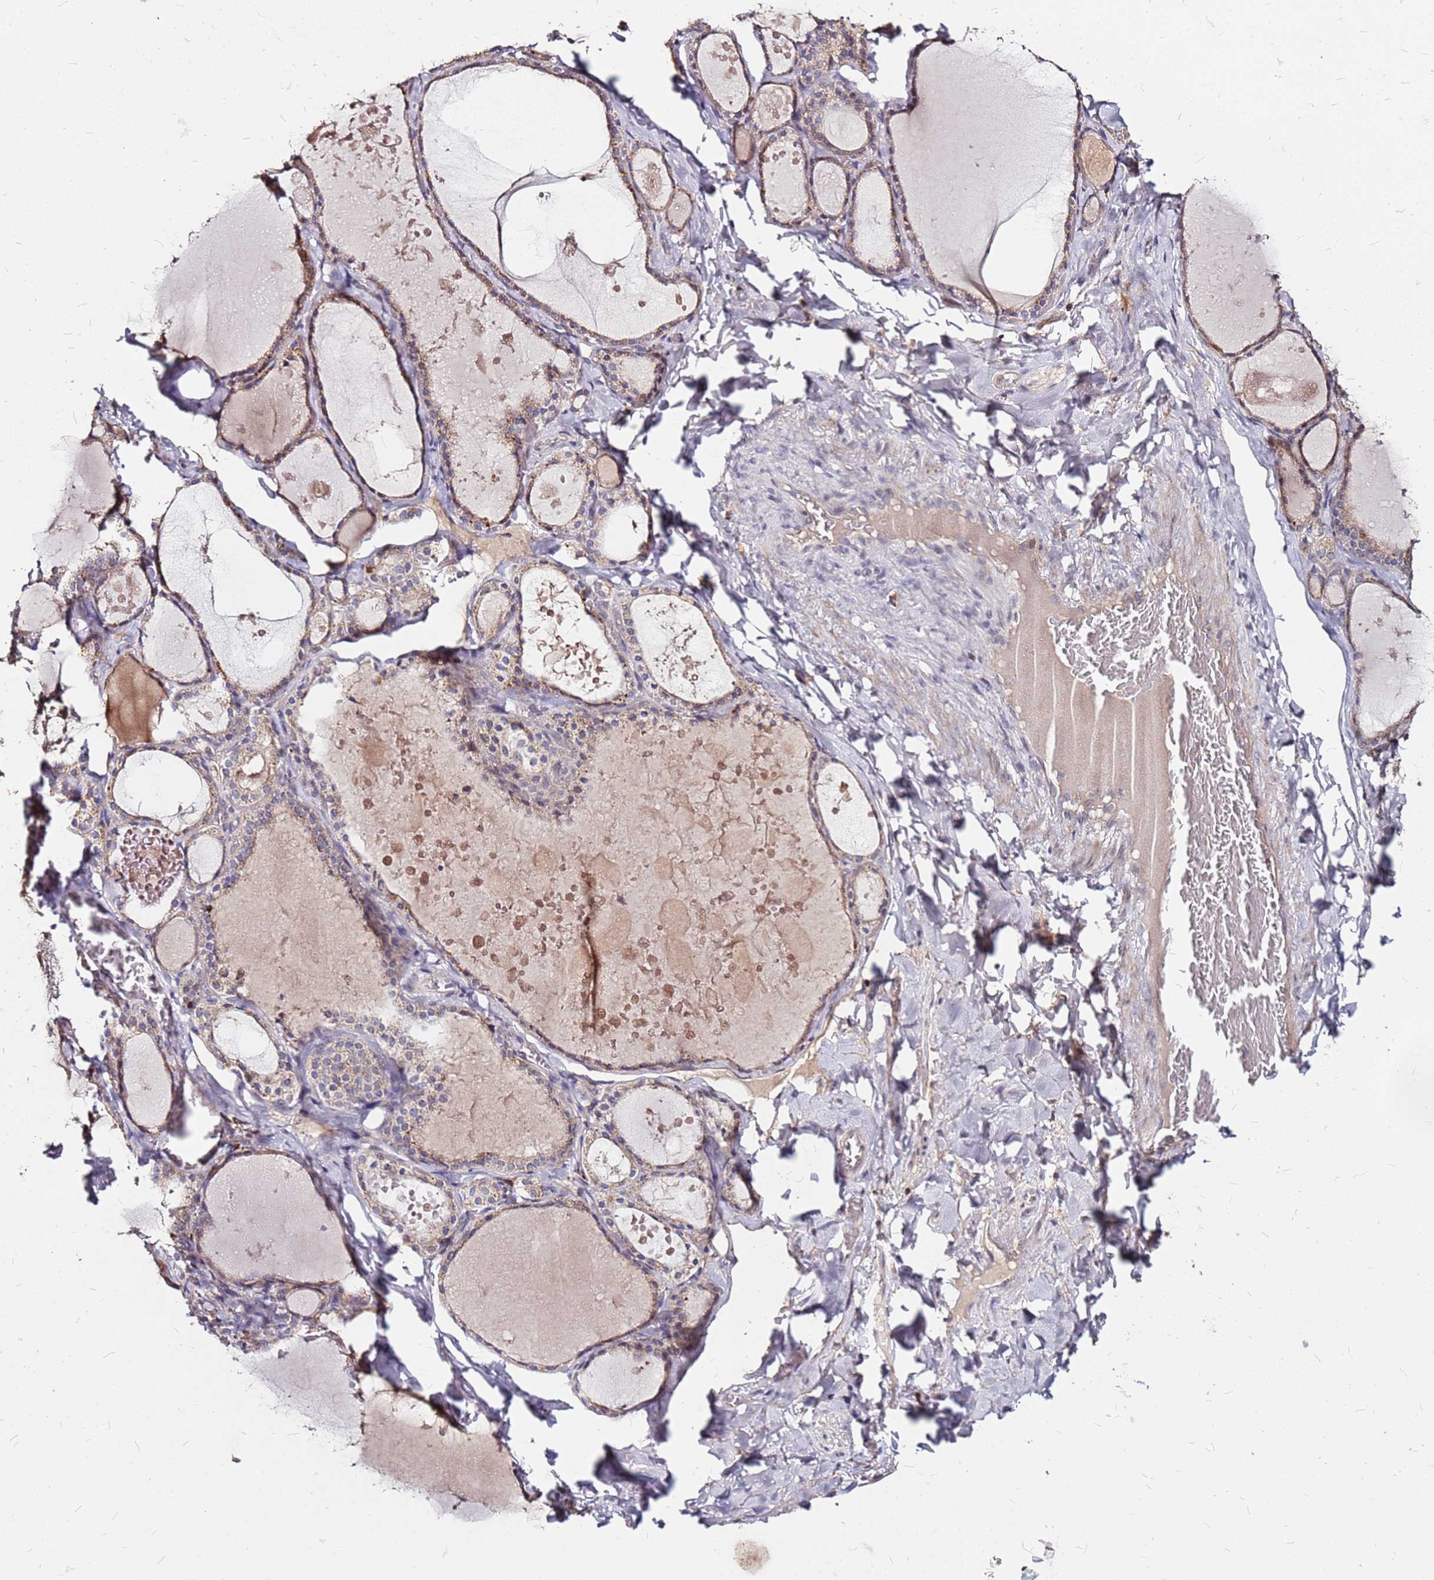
{"staining": {"intensity": "moderate", "quantity": ">75%", "location": "cytoplasmic/membranous"}, "tissue": "thyroid gland", "cell_type": "Glandular cells", "image_type": "normal", "snomed": [{"axis": "morphology", "description": "Normal tissue, NOS"}, {"axis": "topography", "description": "Thyroid gland"}], "caption": "The image exhibits immunohistochemical staining of benign thyroid gland. There is moderate cytoplasmic/membranous expression is appreciated in about >75% of glandular cells.", "gene": "DCDC2C", "patient": {"sex": "male", "age": 56}}